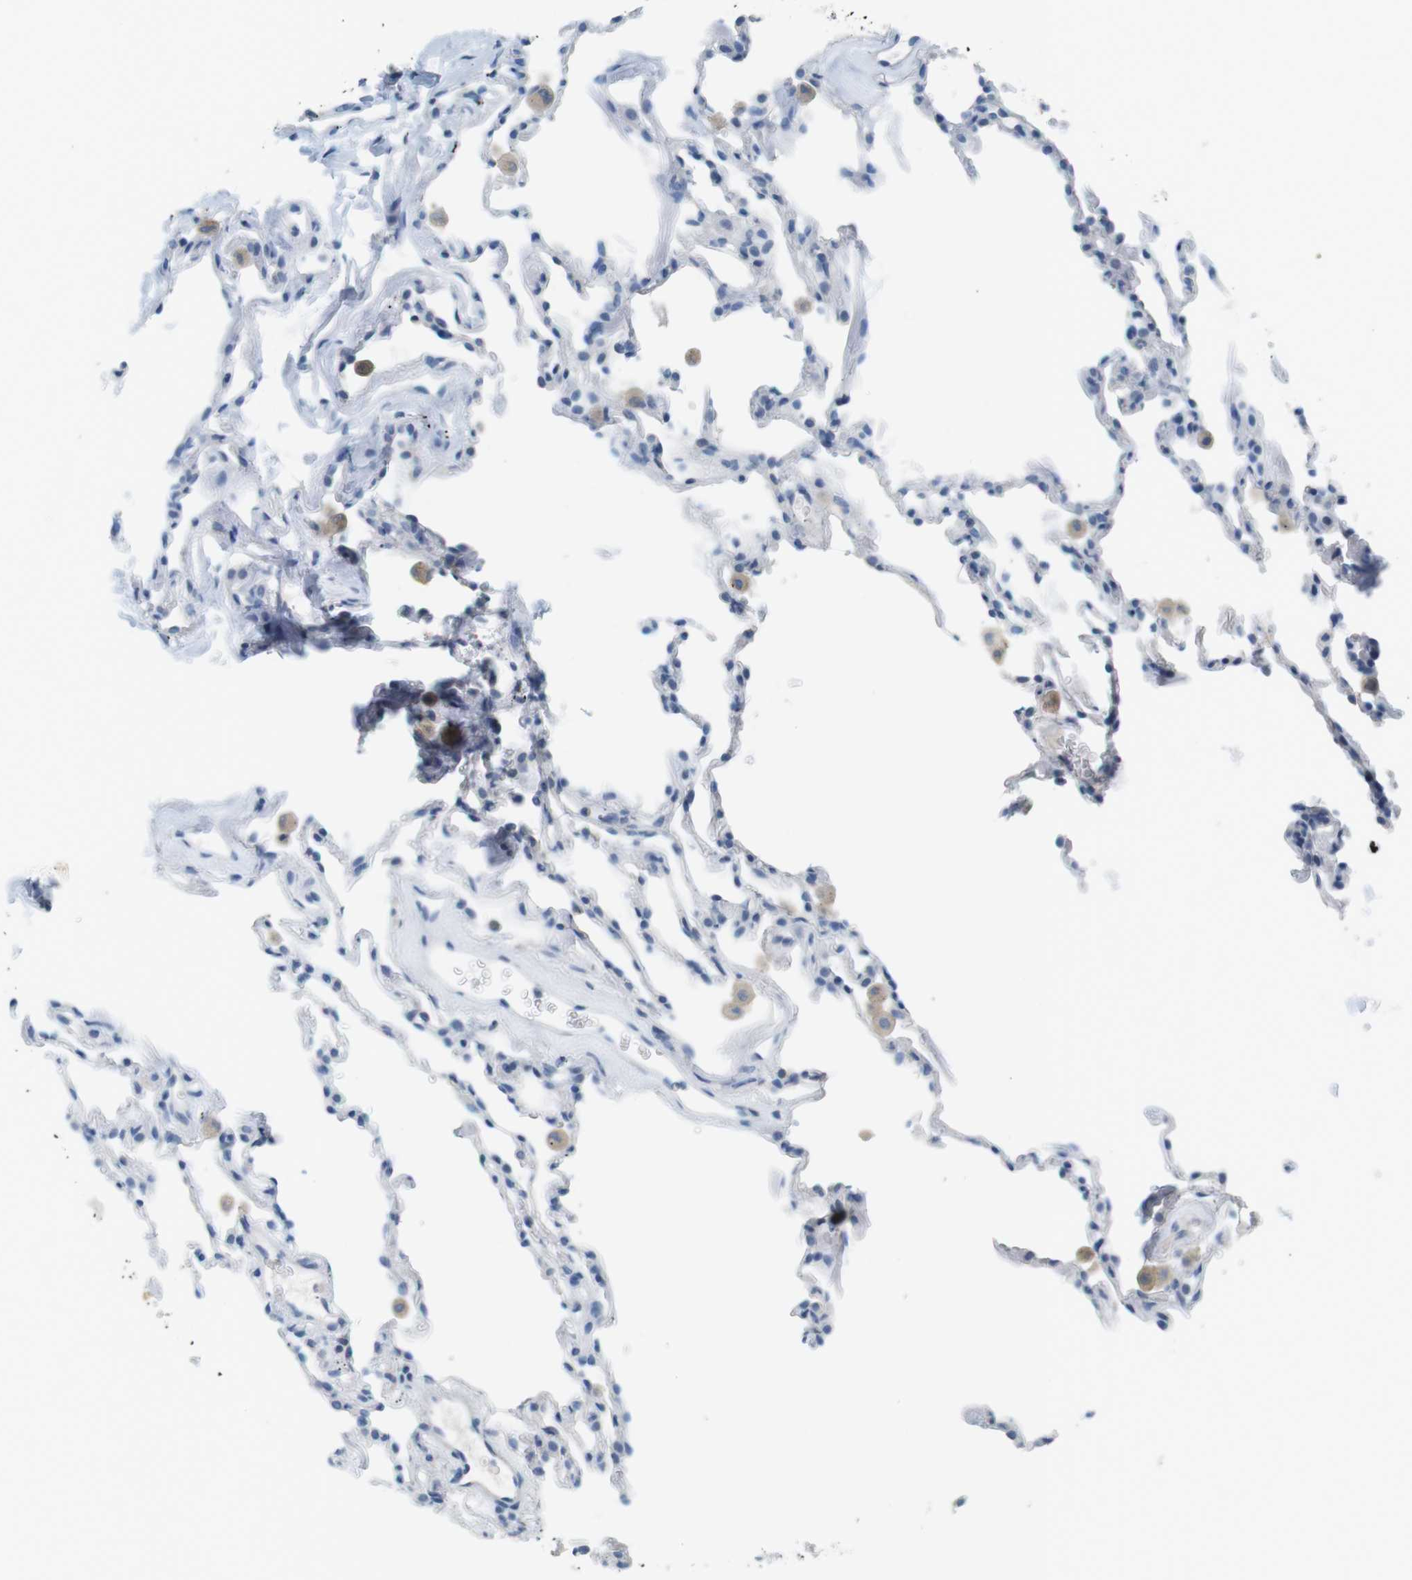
{"staining": {"intensity": "negative", "quantity": "none", "location": "none"}, "tissue": "lung", "cell_type": "Alveolar cells", "image_type": "normal", "snomed": [{"axis": "morphology", "description": "Normal tissue, NOS"}, {"axis": "morphology", "description": "Soft tissue tumor metastatic"}, {"axis": "topography", "description": "Lung"}], "caption": "Image shows no protein expression in alveolar cells of unremarkable lung. (DAB immunohistochemistry with hematoxylin counter stain).", "gene": "MUC5B", "patient": {"sex": "male", "age": 59}}